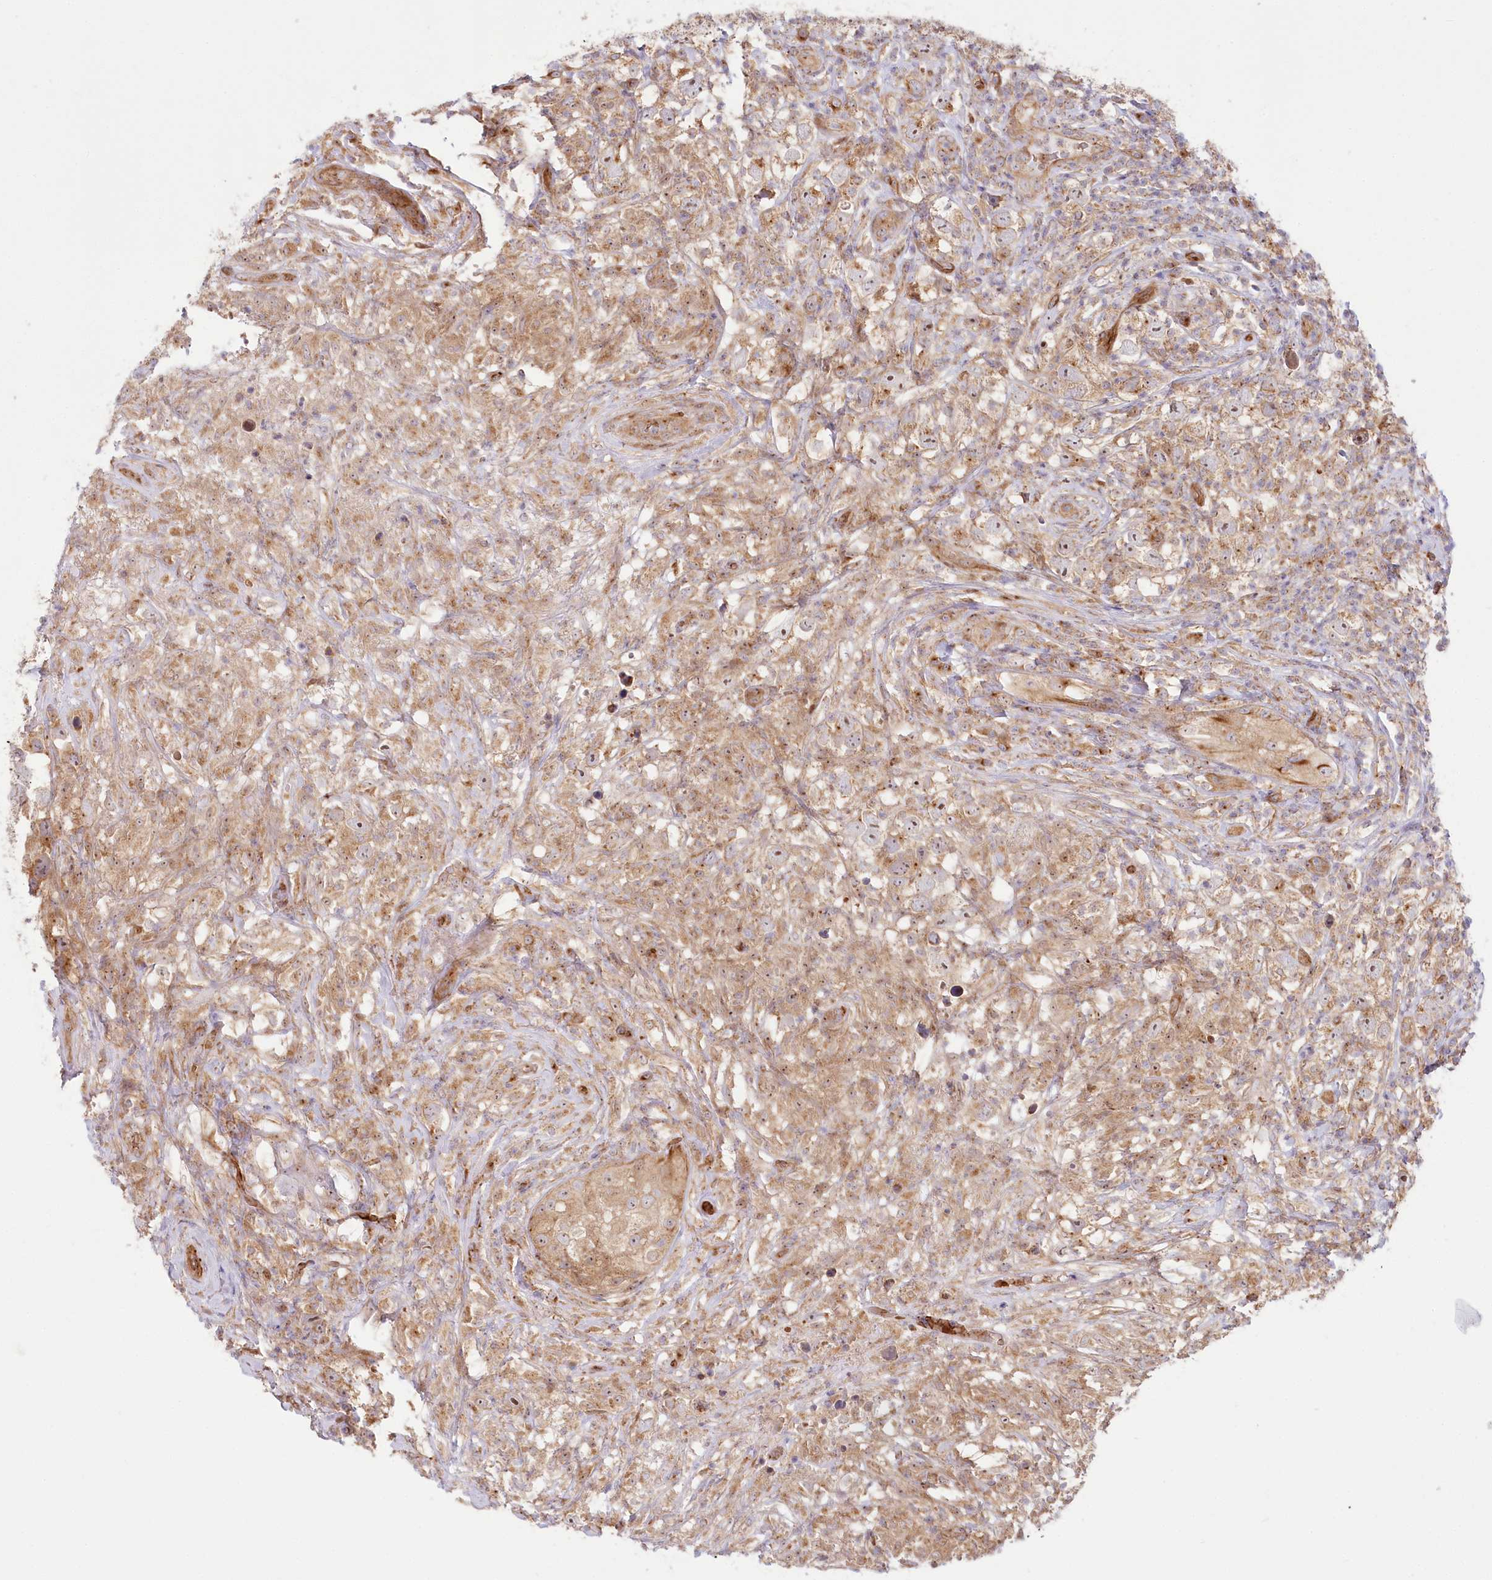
{"staining": {"intensity": "moderate", "quantity": "25%-75%", "location": "cytoplasmic/membranous,nuclear"}, "tissue": "testis cancer", "cell_type": "Tumor cells", "image_type": "cancer", "snomed": [{"axis": "morphology", "description": "Seminoma, NOS"}, {"axis": "topography", "description": "Testis"}], "caption": "Brown immunohistochemical staining in testis seminoma demonstrates moderate cytoplasmic/membranous and nuclear staining in about 25%-75% of tumor cells.", "gene": "COMMD3", "patient": {"sex": "male", "age": 49}}